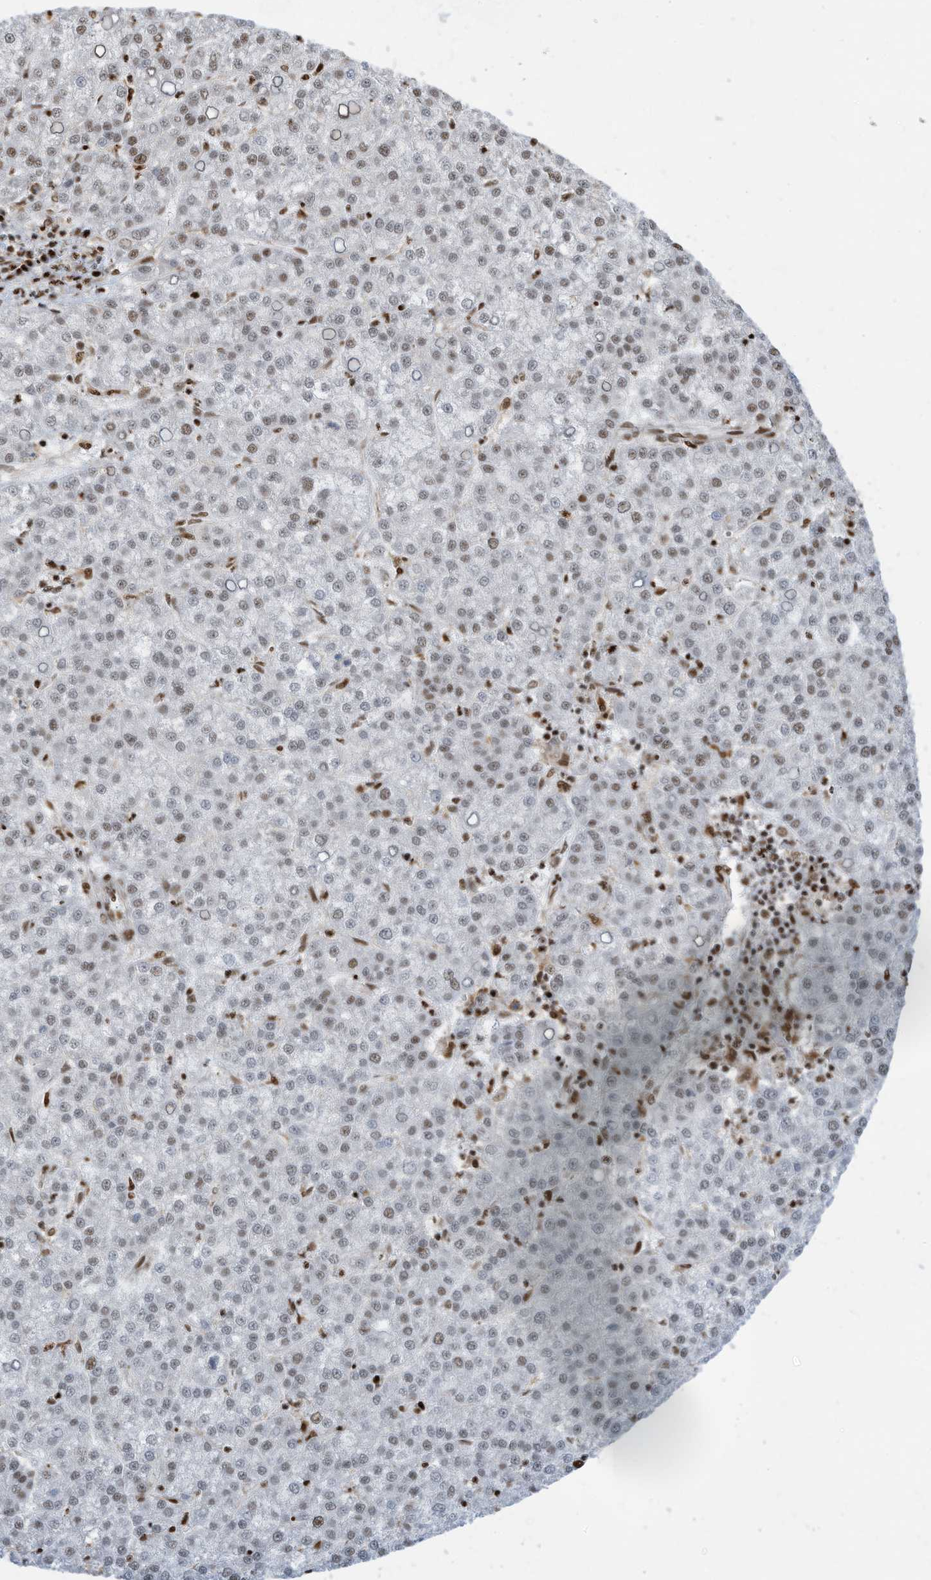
{"staining": {"intensity": "weak", "quantity": "25%-75%", "location": "nuclear"}, "tissue": "liver cancer", "cell_type": "Tumor cells", "image_type": "cancer", "snomed": [{"axis": "morphology", "description": "Carcinoma, Hepatocellular, NOS"}, {"axis": "topography", "description": "Liver"}], "caption": "Immunohistochemical staining of hepatocellular carcinoma (liver) demonstrates weak nuclear protein positivity in about 25%-75% of tumor cells.", "gene": "SAMD15", "patient": {"sex": "female", "age": 58}}